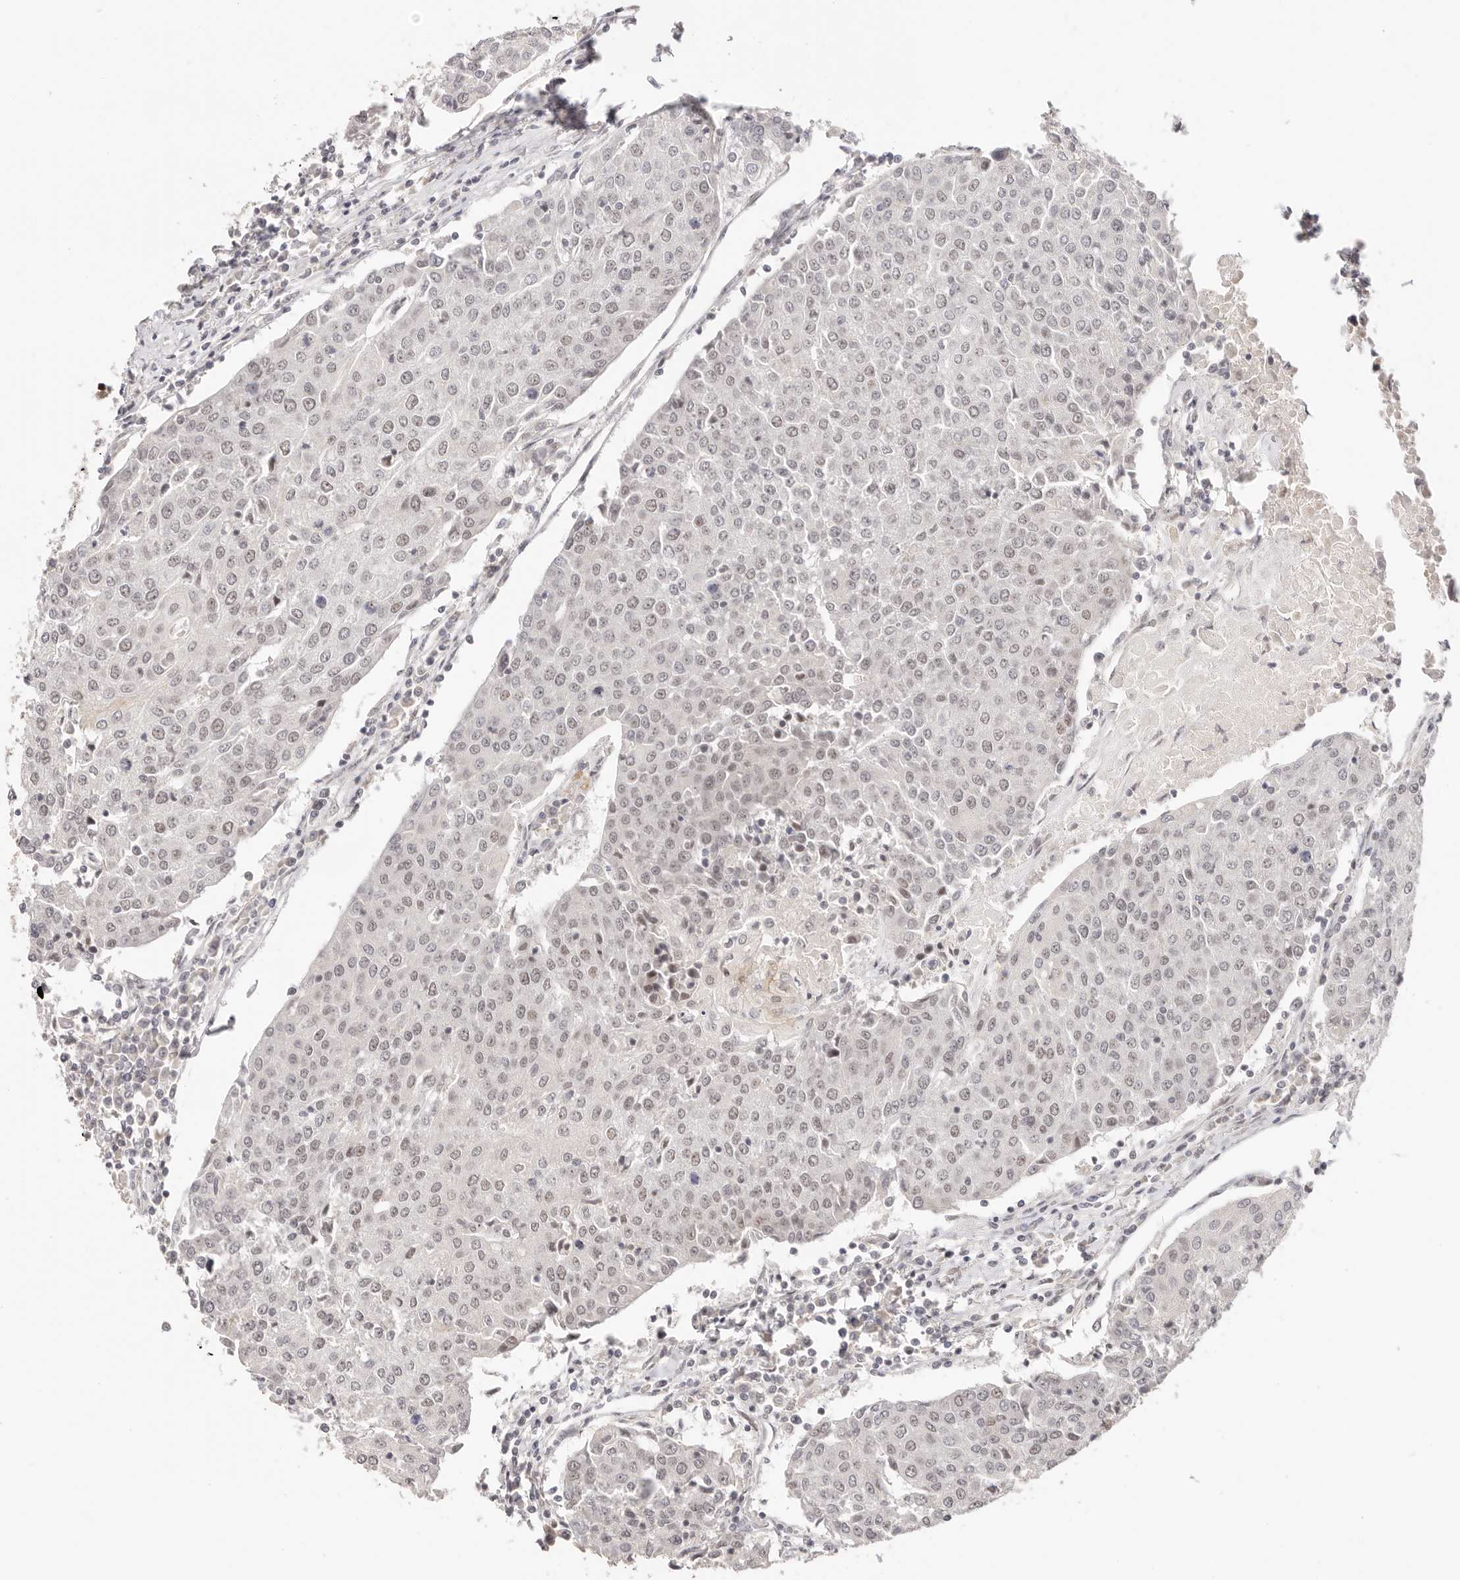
{"staining": {"intensity": "weak", "quantity": ">75%", "location": "nuclear"}, "tissue": "urothelial cancer", "cell_type": "Tumor cells", "image_type": "cancer", "snomed": [{"axis": "morphology", "description": "Urothelial carcinoma, High grade"}, {"axis": "topography", "description": "Urinary bladder"}], "caption": "A high-resolution image shows IHC staining of urothelial cancer, which shows weak nuclear staining in about >75% of tumor cells.", "gene": "RFC3", "patient": {"sex": "female", "age": 85}}